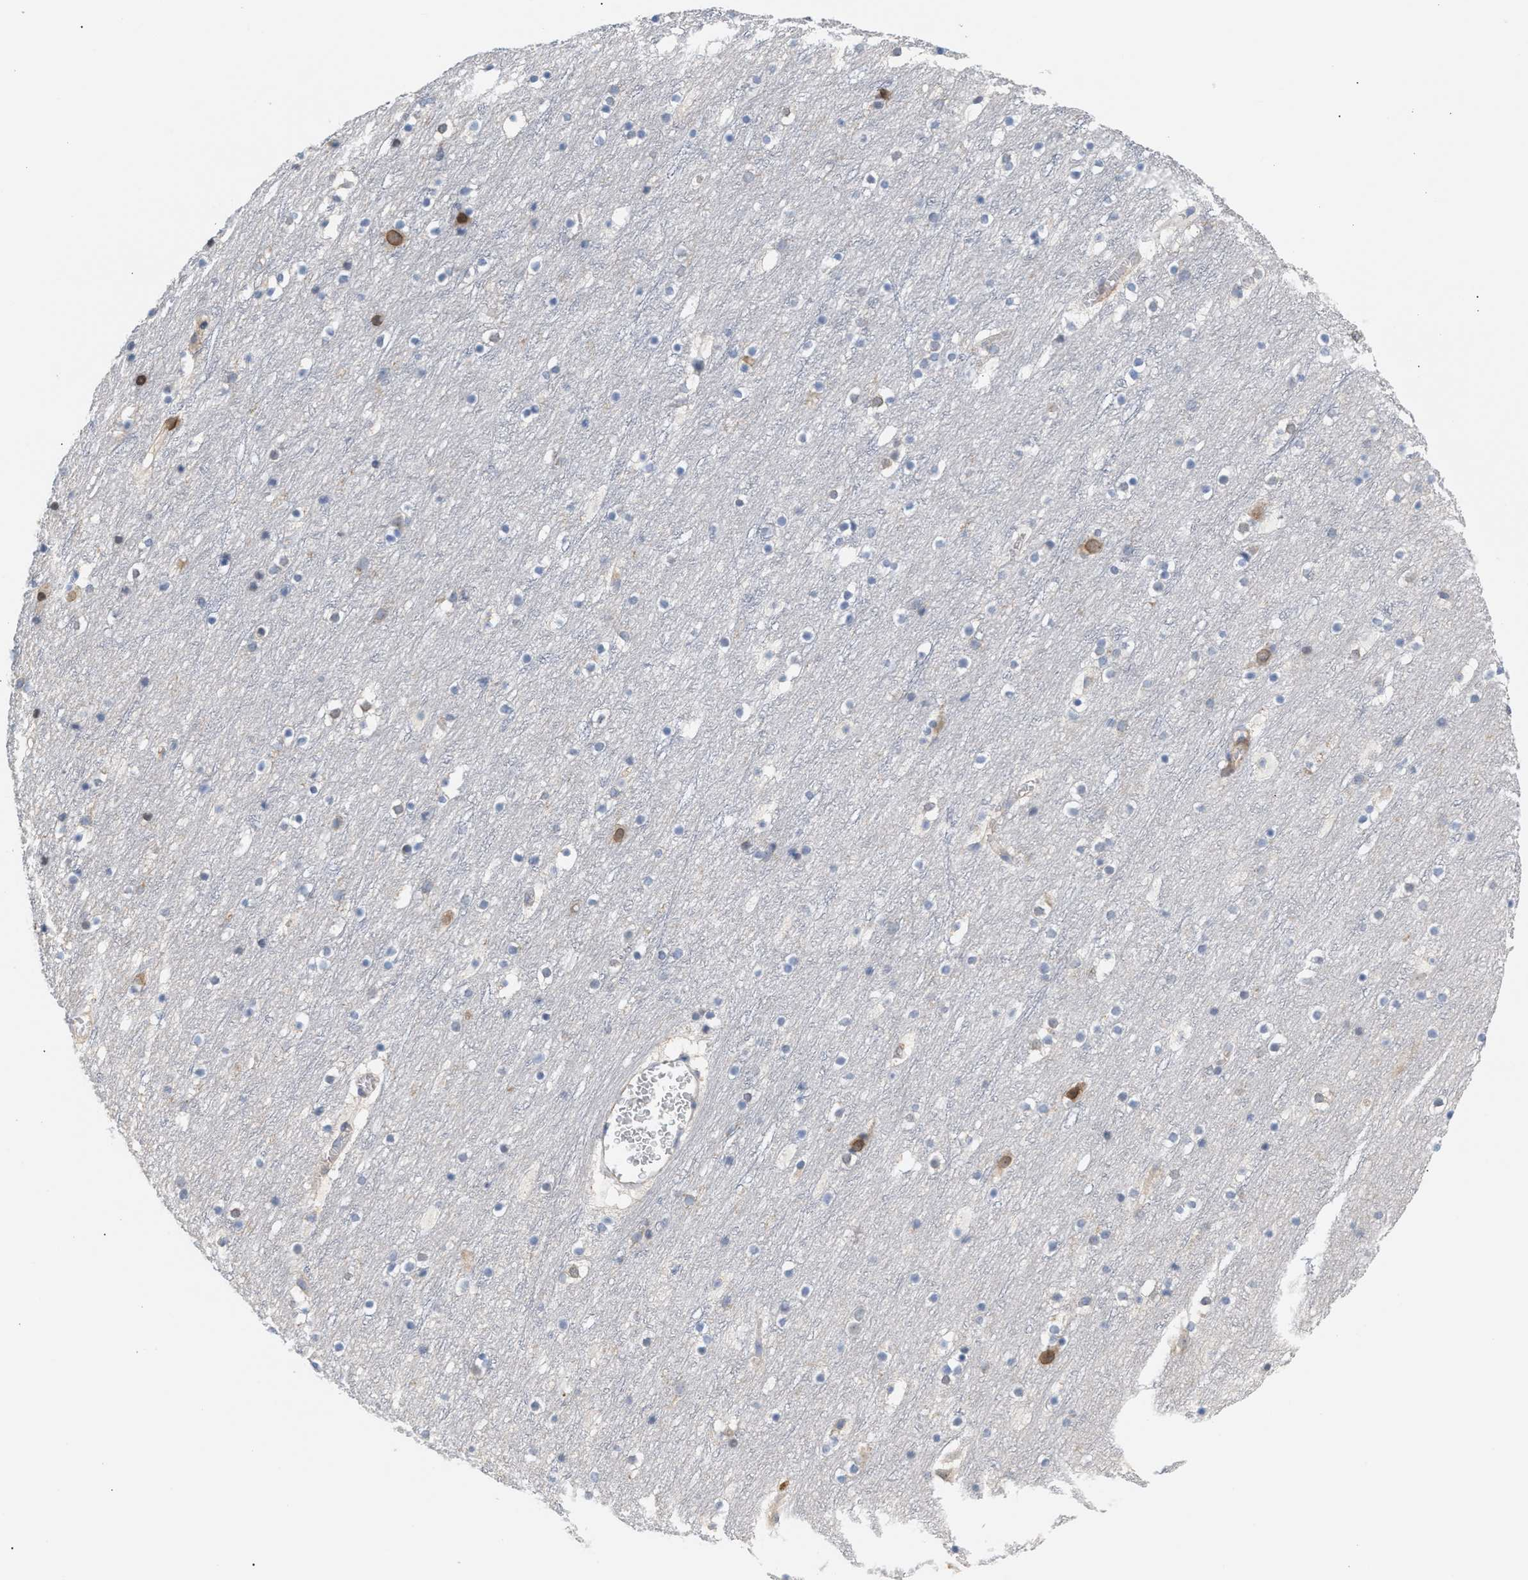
{"staining": {"intensity": "weak", "quantity": "25%-75%", "location": "cytoplasmic/membranous"}, "tissue": "cerebral cortex", "cell_type": "Endothelial cells", "image_type": "normal", "snomed": [{"axis": "morphology", "description": "Normal tissue, NOS"}, {"axis": "topography", "description": "Cerebral cortex"}], "caption": "The image demonstrates immunohistochemical staining of unremarkable cerebral cortex. There is weak cytoplasmic/membranous staining is present in approximately 25%-75% of endothelial cells.", "gene": "LRCH1", "patient": {"sex": "male", "age": 45}}